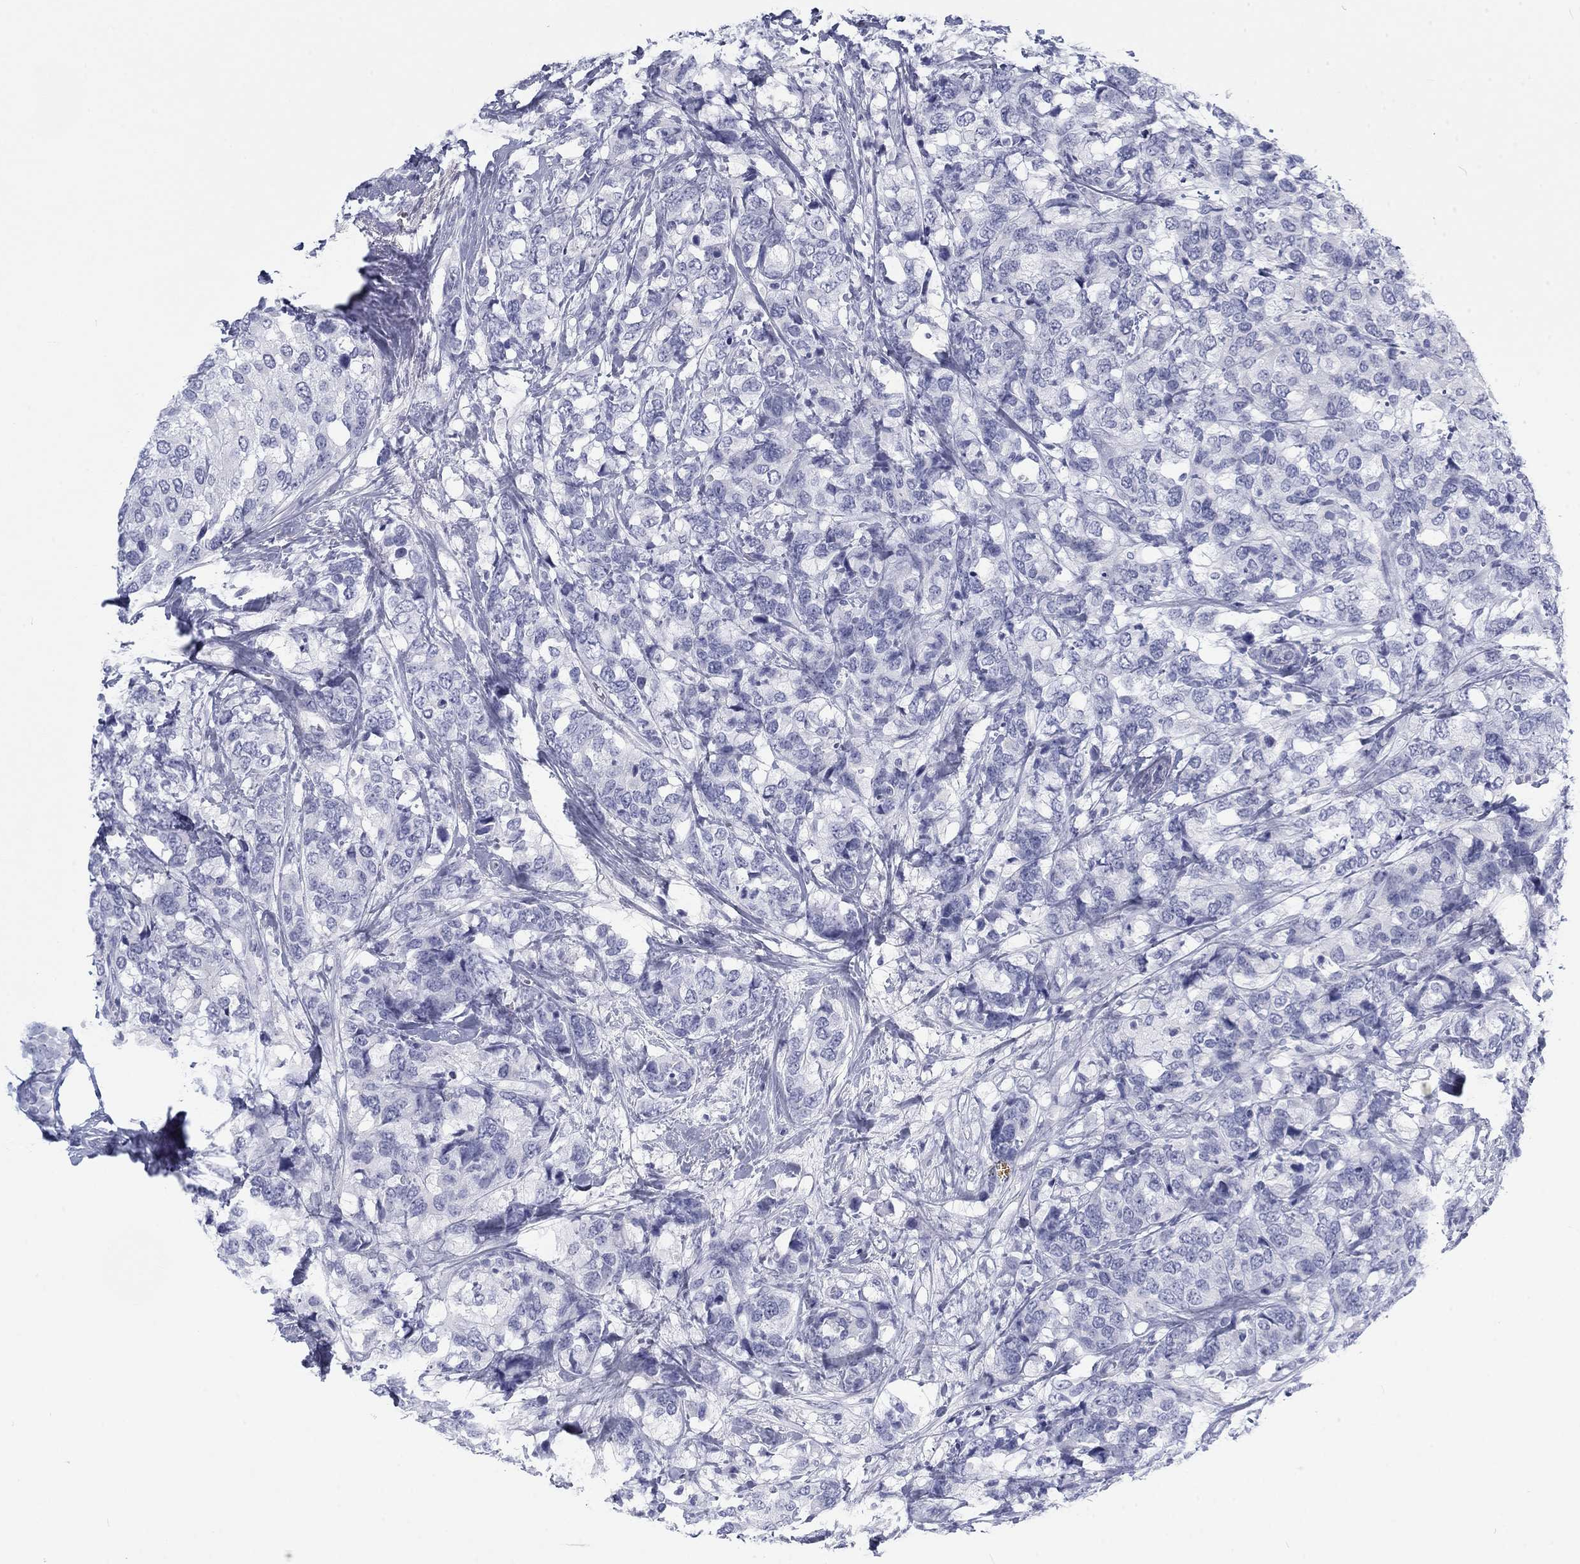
{"staining": {"intensity": "negative", "quantity": "none", "location": "none"}, "tissue": "breast cancer", "cell_type": "Tumor cells", "image_type": "cancer", "snomed": [{"axis": "morphology", "description": "Lobular carcinoma"}, {"axis": "topography", "description": "Breast"}], "caption": "The image displays no significant staining in tumor cells of lobular carcinoma (breast). Nuclei are stained in blue.", "gene": "CALB1", "patient": {"sex": "female", "age": 59}}